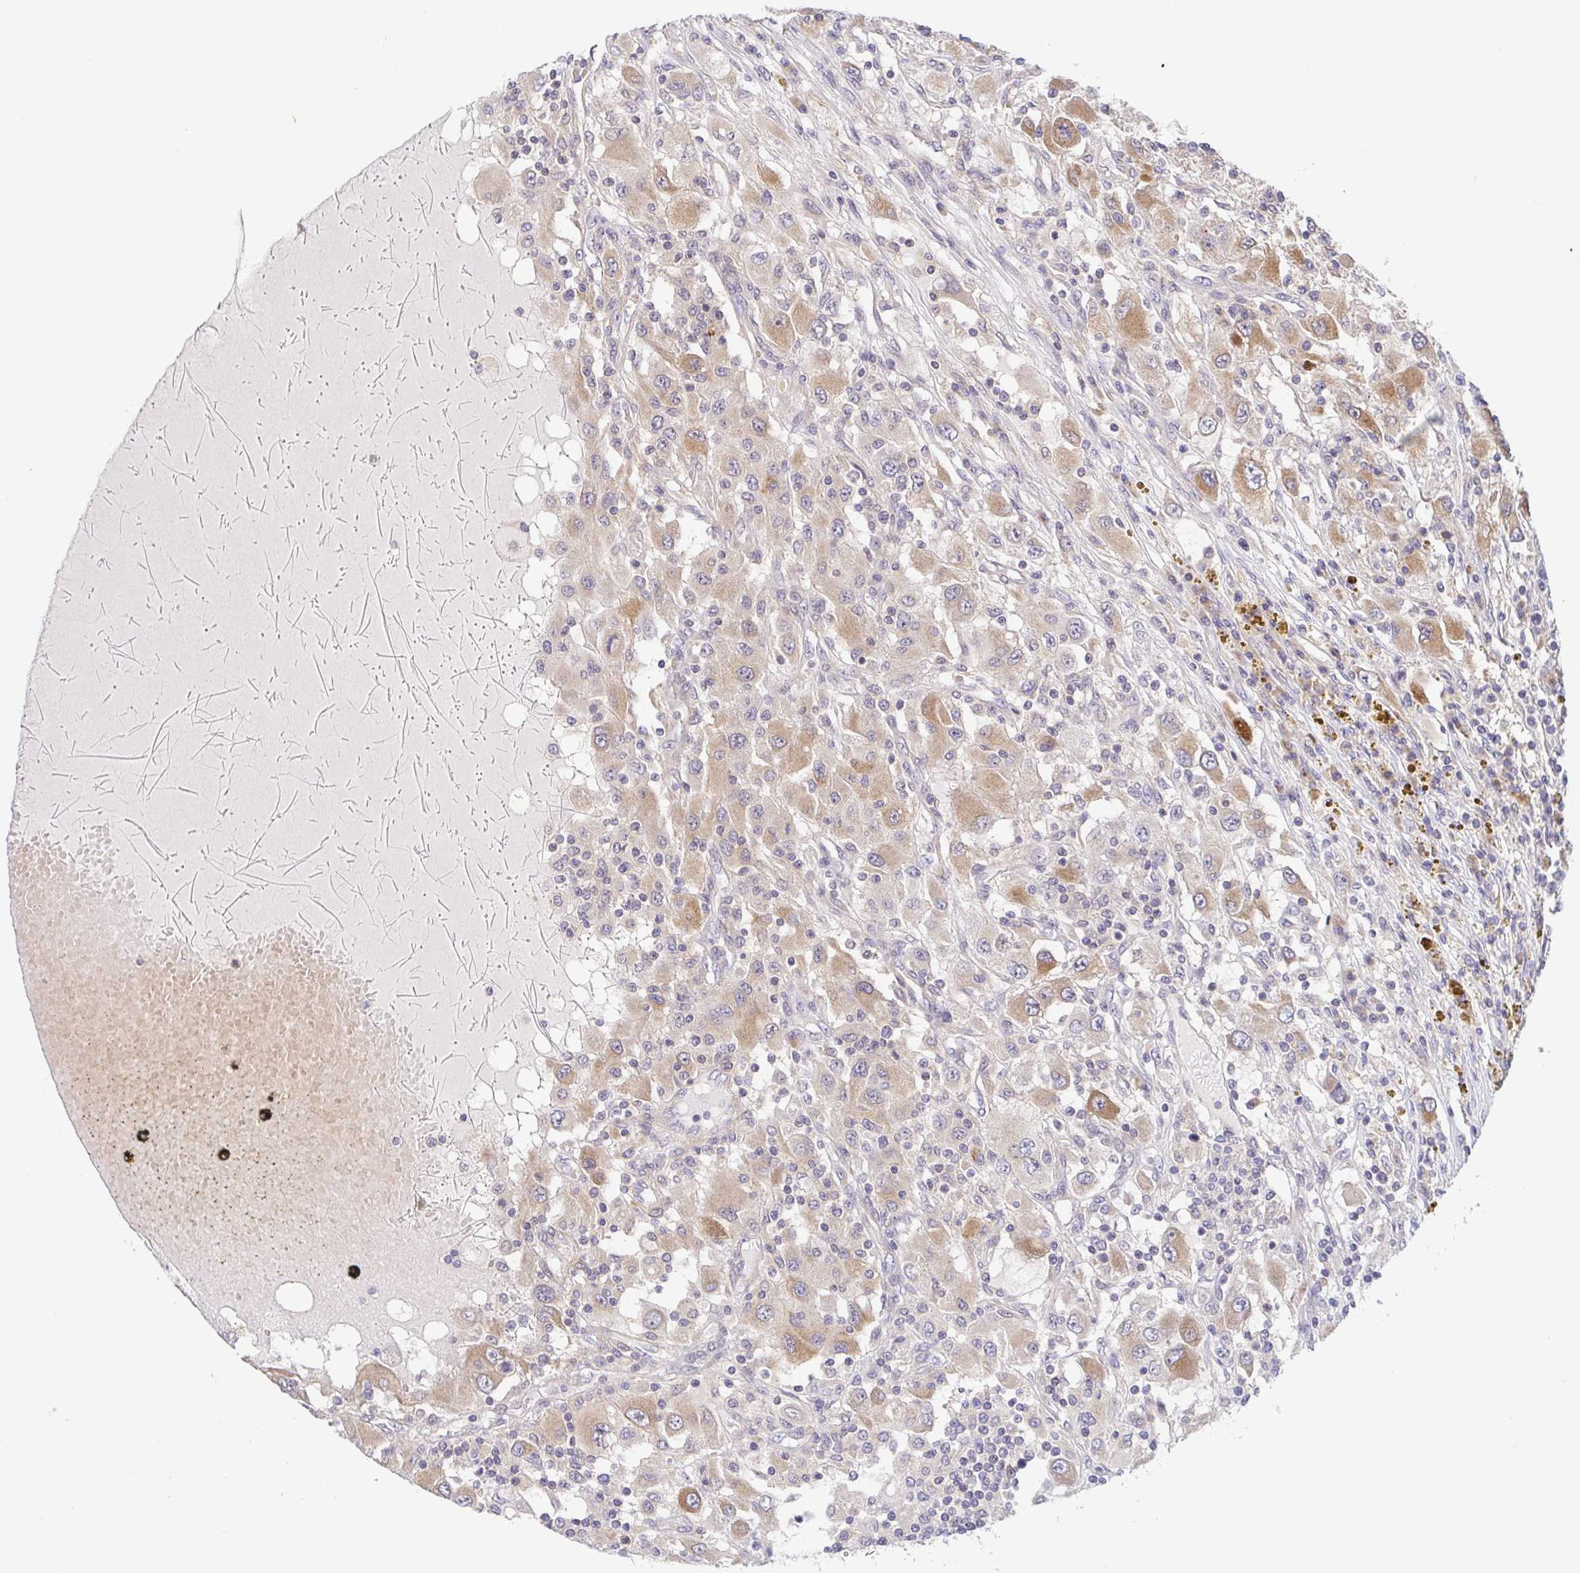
{"staining": {"intensity": "moderate", "quantity": "25%-75%", "location": "cytoplasmic/membranous"}, "tissue": "renal cancer", "cell_type": "Tumor cells", "image_type": "cancer", "snomed": [{"axis": "morphology", "description": "Adenocarcinoma, NOS"}, {"axis": "topography", "description": "Kidney"}], "caption": "Renal cancer tissue demonstrates moderate cytoplasmic/membranous positivity in about 25%-75% of tumor cells, visualized by immunohistochemistry.", "gene": "BCL2L1", "patient": {"sex": "female", "age": 67}}